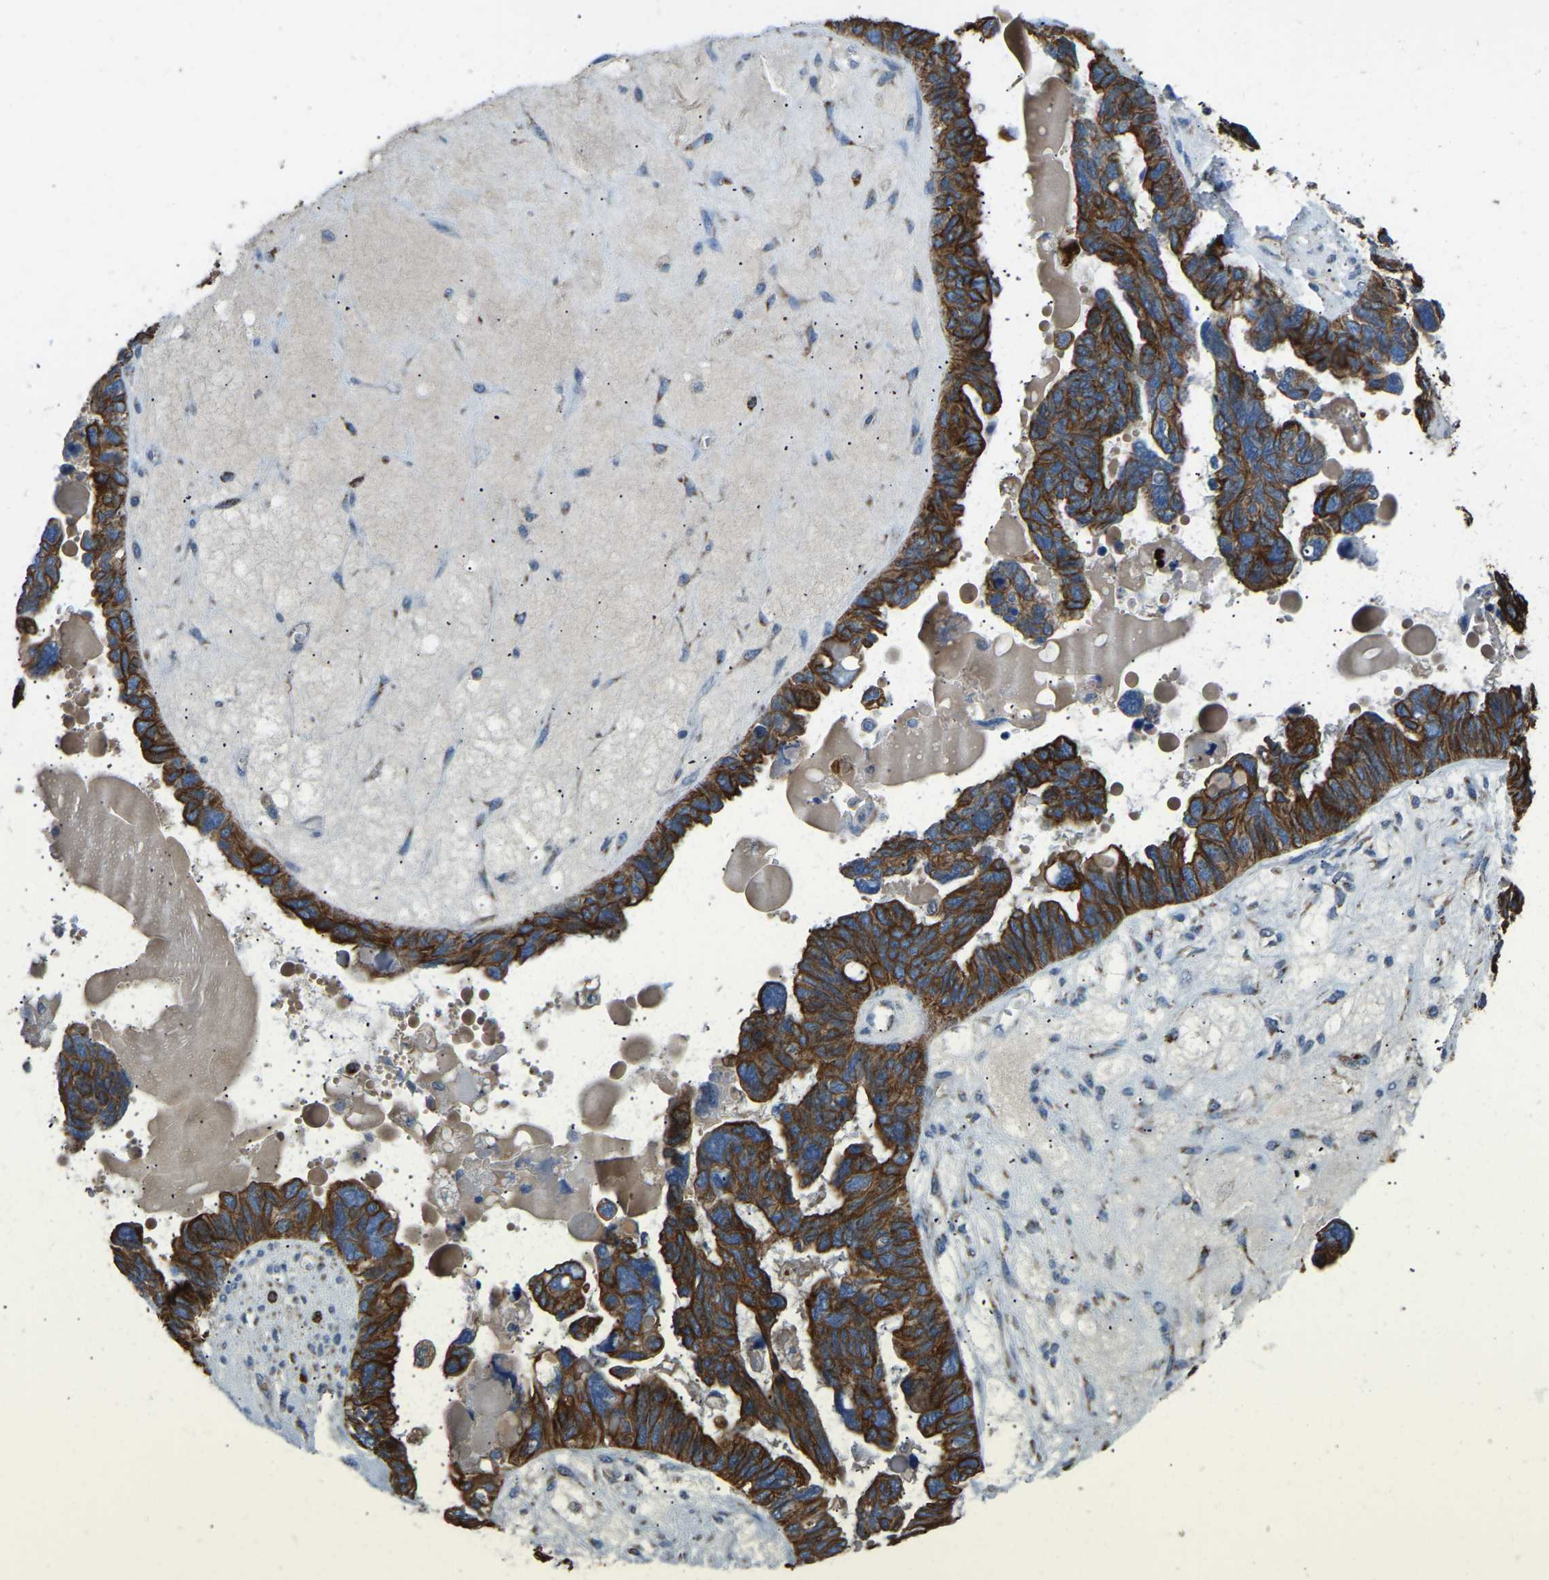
{"staining": {"intensity": "strong", "quantity": ">75%", "location": "cytoplasmic/membranous"}, "tissue": "ovarian cancer", "cell_type": "Tumor cells", "image_type": "cancer", "snomed": [{"axis": "morphology", "description": "Cystadenocarcinoma, serous, NOS"}, {"axis": "topography", "description": "Ovary"}], "caption": "This micrograph reveals ovarian cancer (serous cystadenocarcinoma) stained with immunohistochemistry to label a protein in brown. The cytoplasmic/membranous of tumor cells show strong positivity for the protein. Nuclei are counter-stained blue.", "gene": "ZNF200", "patient": {"sex": "female", "age": 79}}